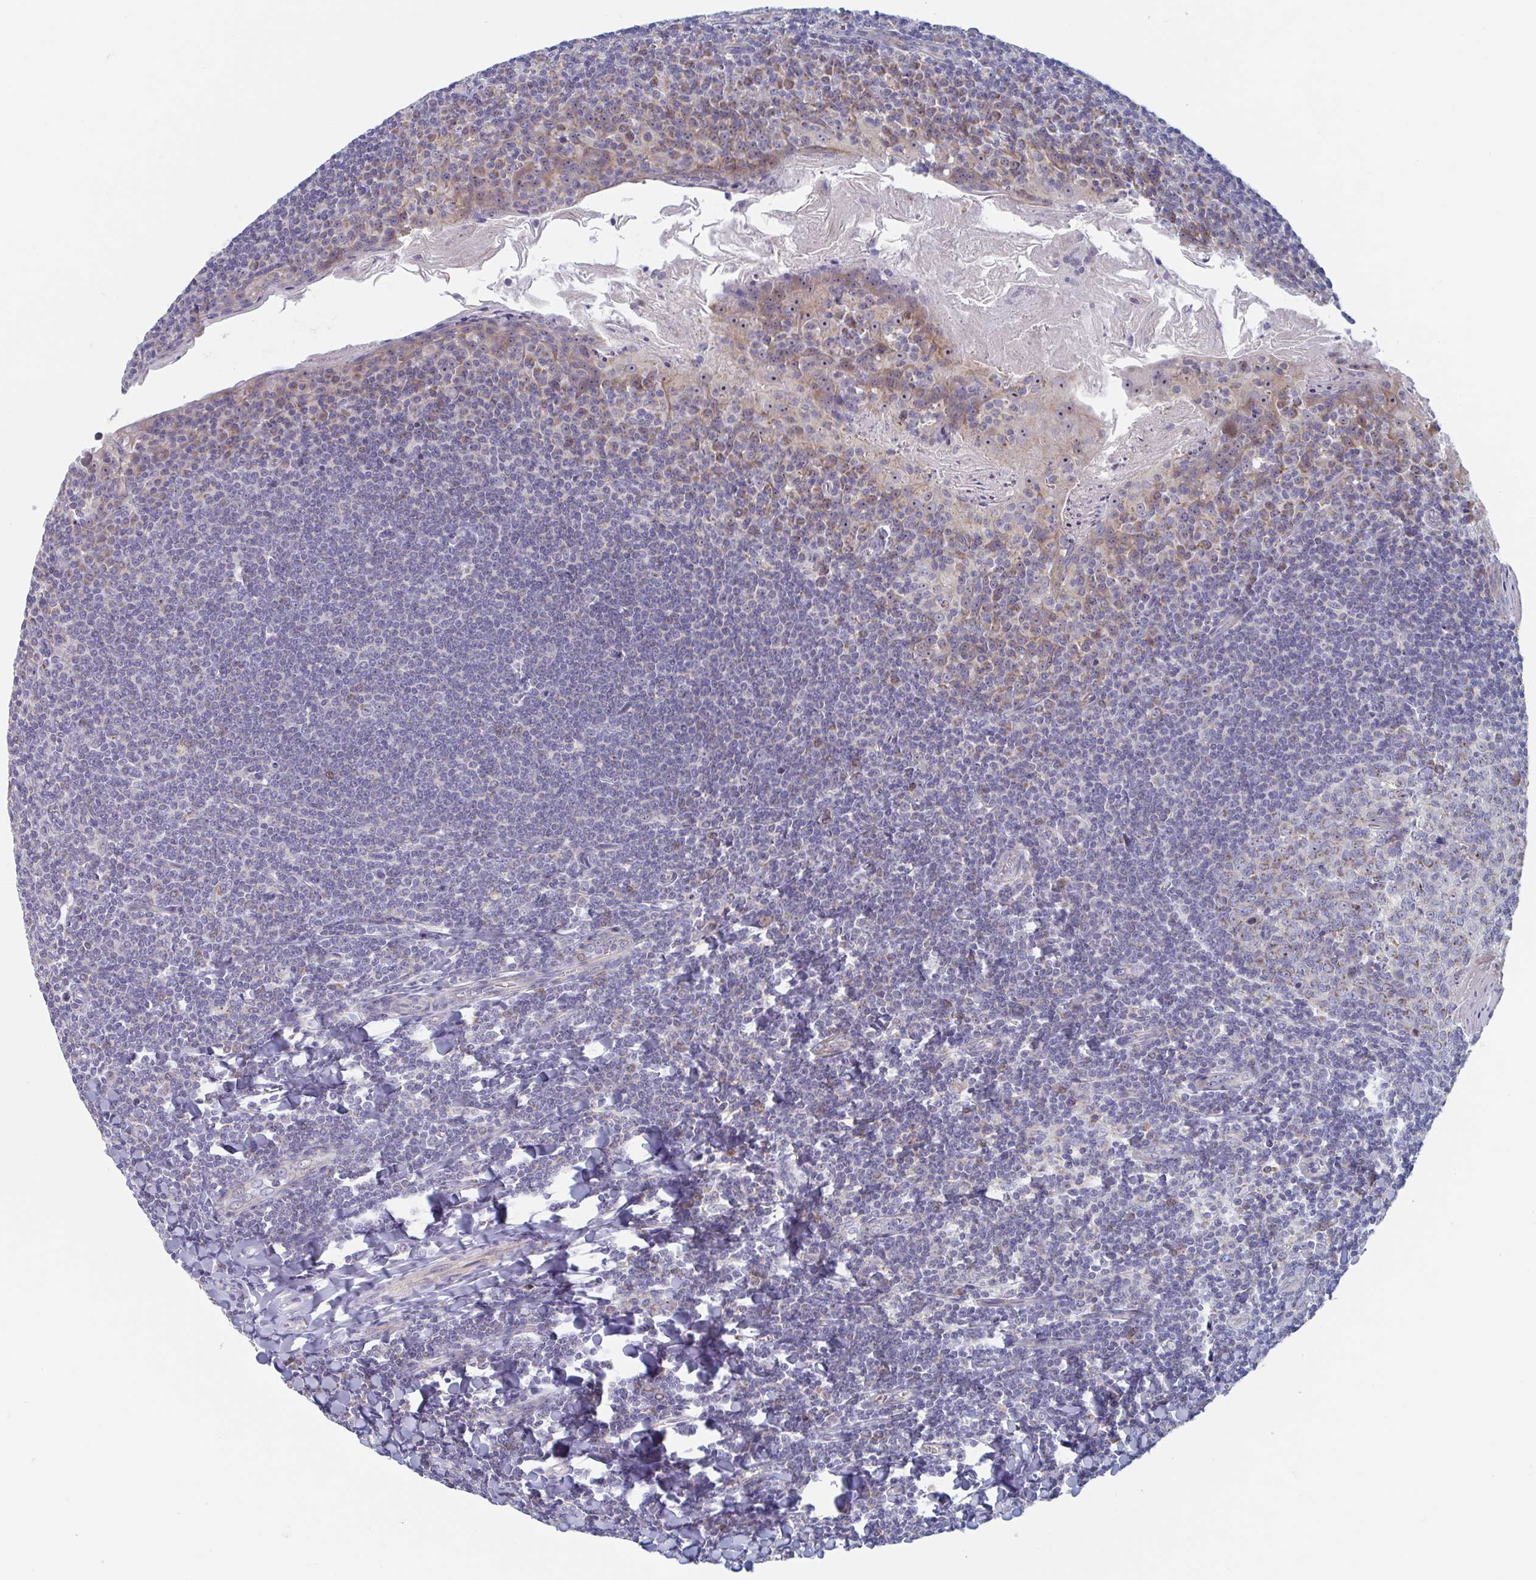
{"staining": {"intensity": "moderate", "quantity": "25%-75%", "location": "cytoplasmic/membranous,nuclear"}, "tissue": "tonsil", "cell_type": "Germinal center cells", "image_type": "normal", "snomed": [{"axis": "morphology", "description": "Normal tissue, NOS"}, {"axis": "topography", "description": "Tonsil"}], "caption": "Germinal center cells show medium levels of moderate cytoplasmic/membranous,nuclear staining in about 25%-75% of cells in benign human tonsil. The staining was performed using DAB (3,3'-diaminobenzidine) to visualize the protein expression in brown, while the nuclei were stained in blue with hematoxylin (Magnification: 20x).", "gene": "MRPL53", "patient": {"sex": "male", "age": 27}}